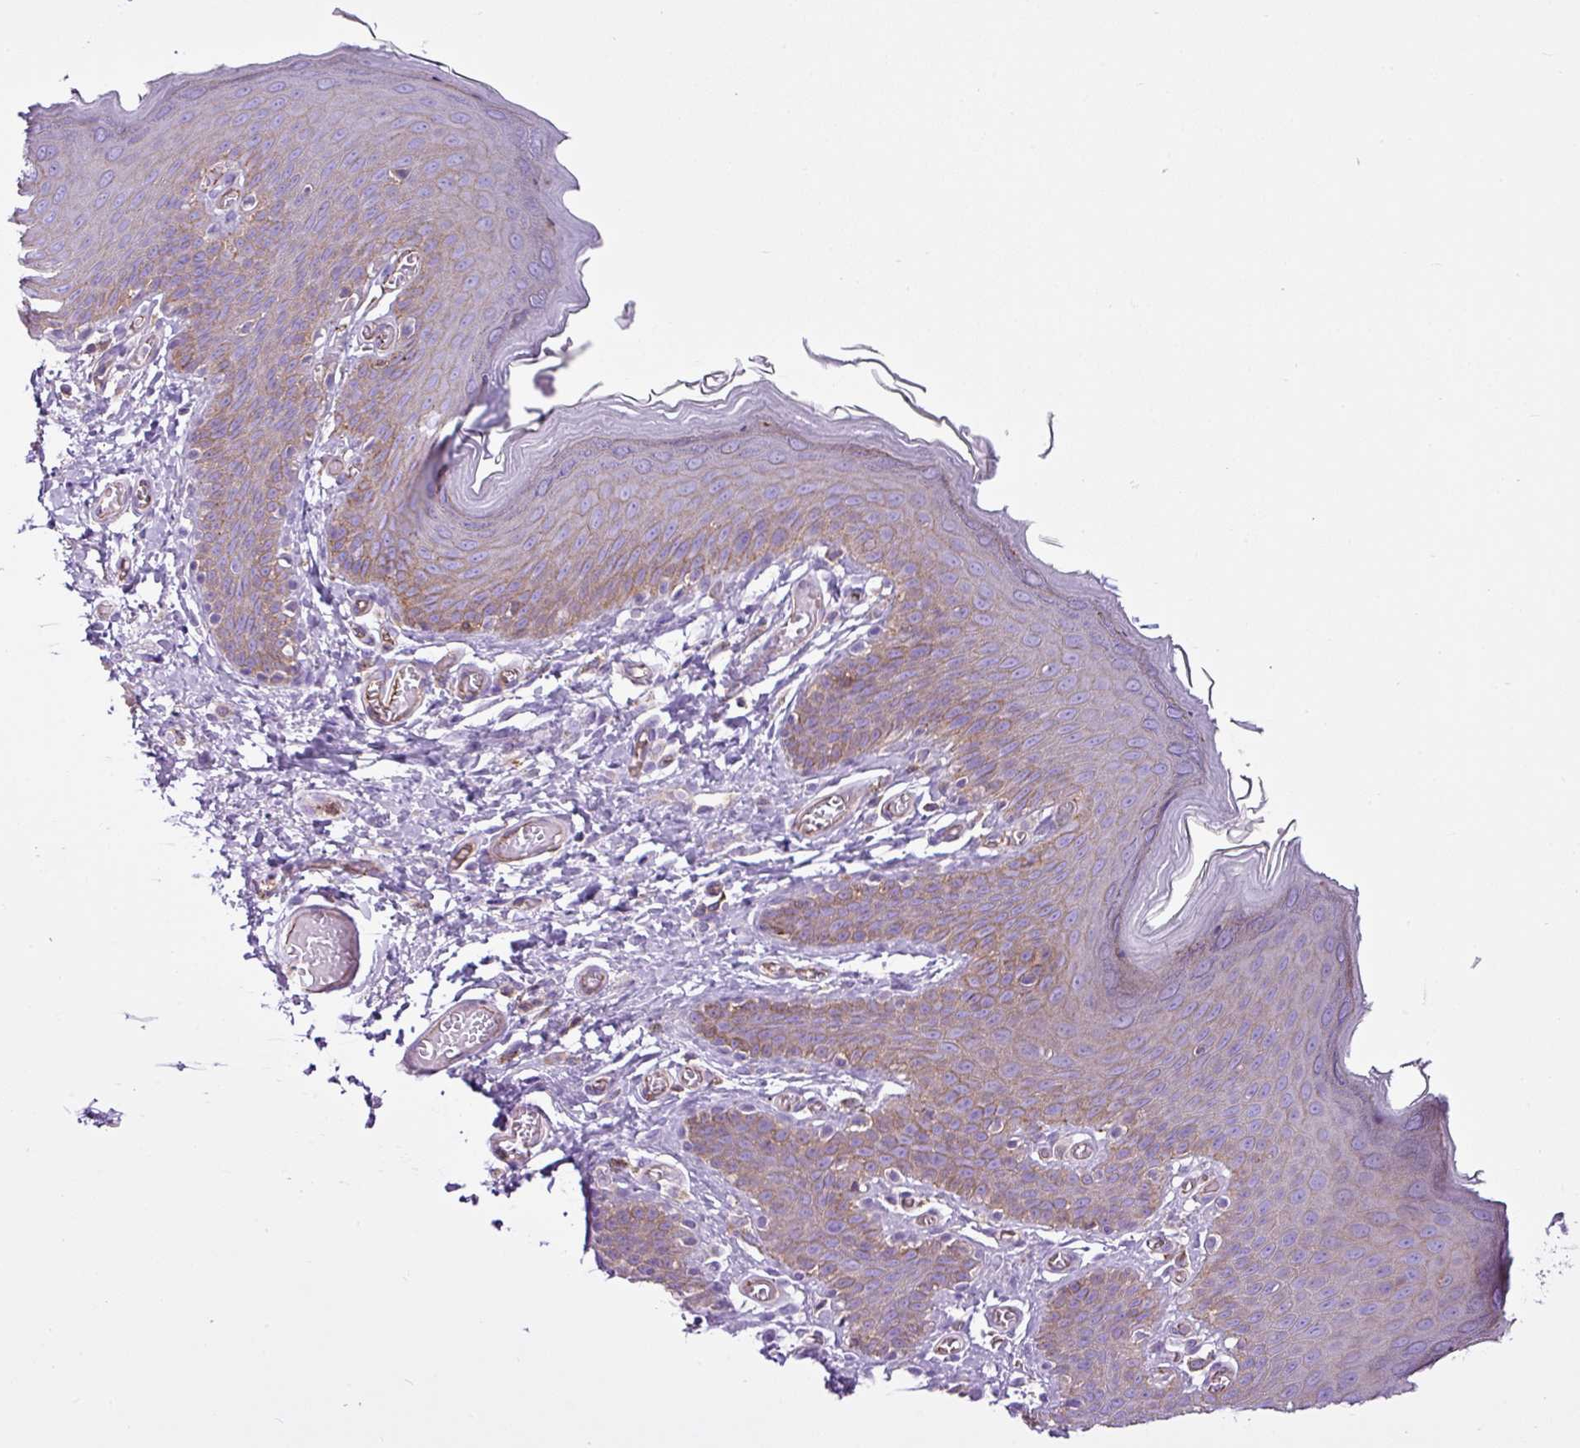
{"staining": {"intensity": "moderate", "quantity": "<25%", "location": "cytoplasmic/membranous"}, "tissue": "skin", "cell_type": "Epidermal cells", "image_type": "normal", "snomed": [{"axis": "morphology", "description": "Normal tissue, NOS"}, {"axis": "topography", "description": "Anal"}], "caption": "The image exhibits staining of unremarkable skin, revealing moderate cytoplasmic/membranous protein expression (brown color) within epidermal cells.", "gene": "EME2", "patient": {"sex": "female", "age": 40}}